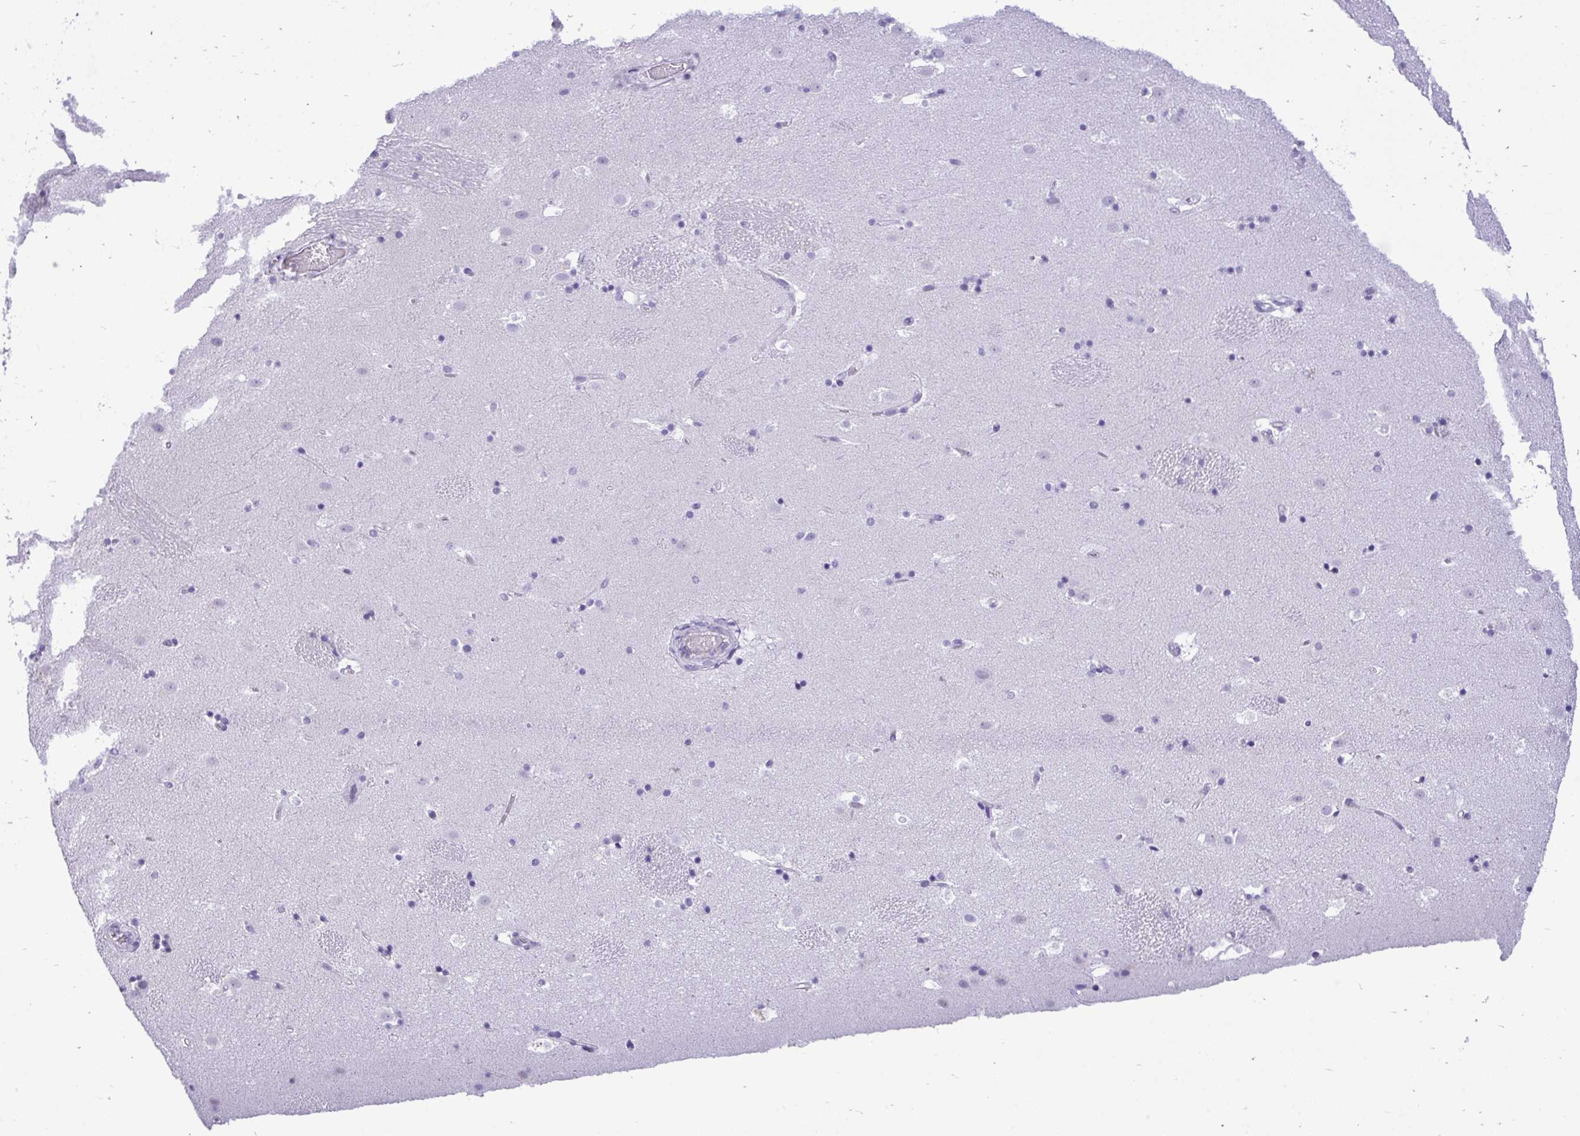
{"staining": {"intensity": "negative", "quantity": "none", "location": "none"}, "tissue": "caudate", "cell_type": "Glial cells", "image_type": "normal", "snomed": [{"axis": "morphology", "description": "Normal tissue, NOS"}, {"axis": "topography", "description": "Lateral ventricle wall"}], "caption": "Immunohistochemistry (IHC) micrograph of unremarkable caudate stained for a protein (brown), which shows no staining in glial cells.", "gene": "PRM2", "patient": {"sex": "male", "age": 37}}